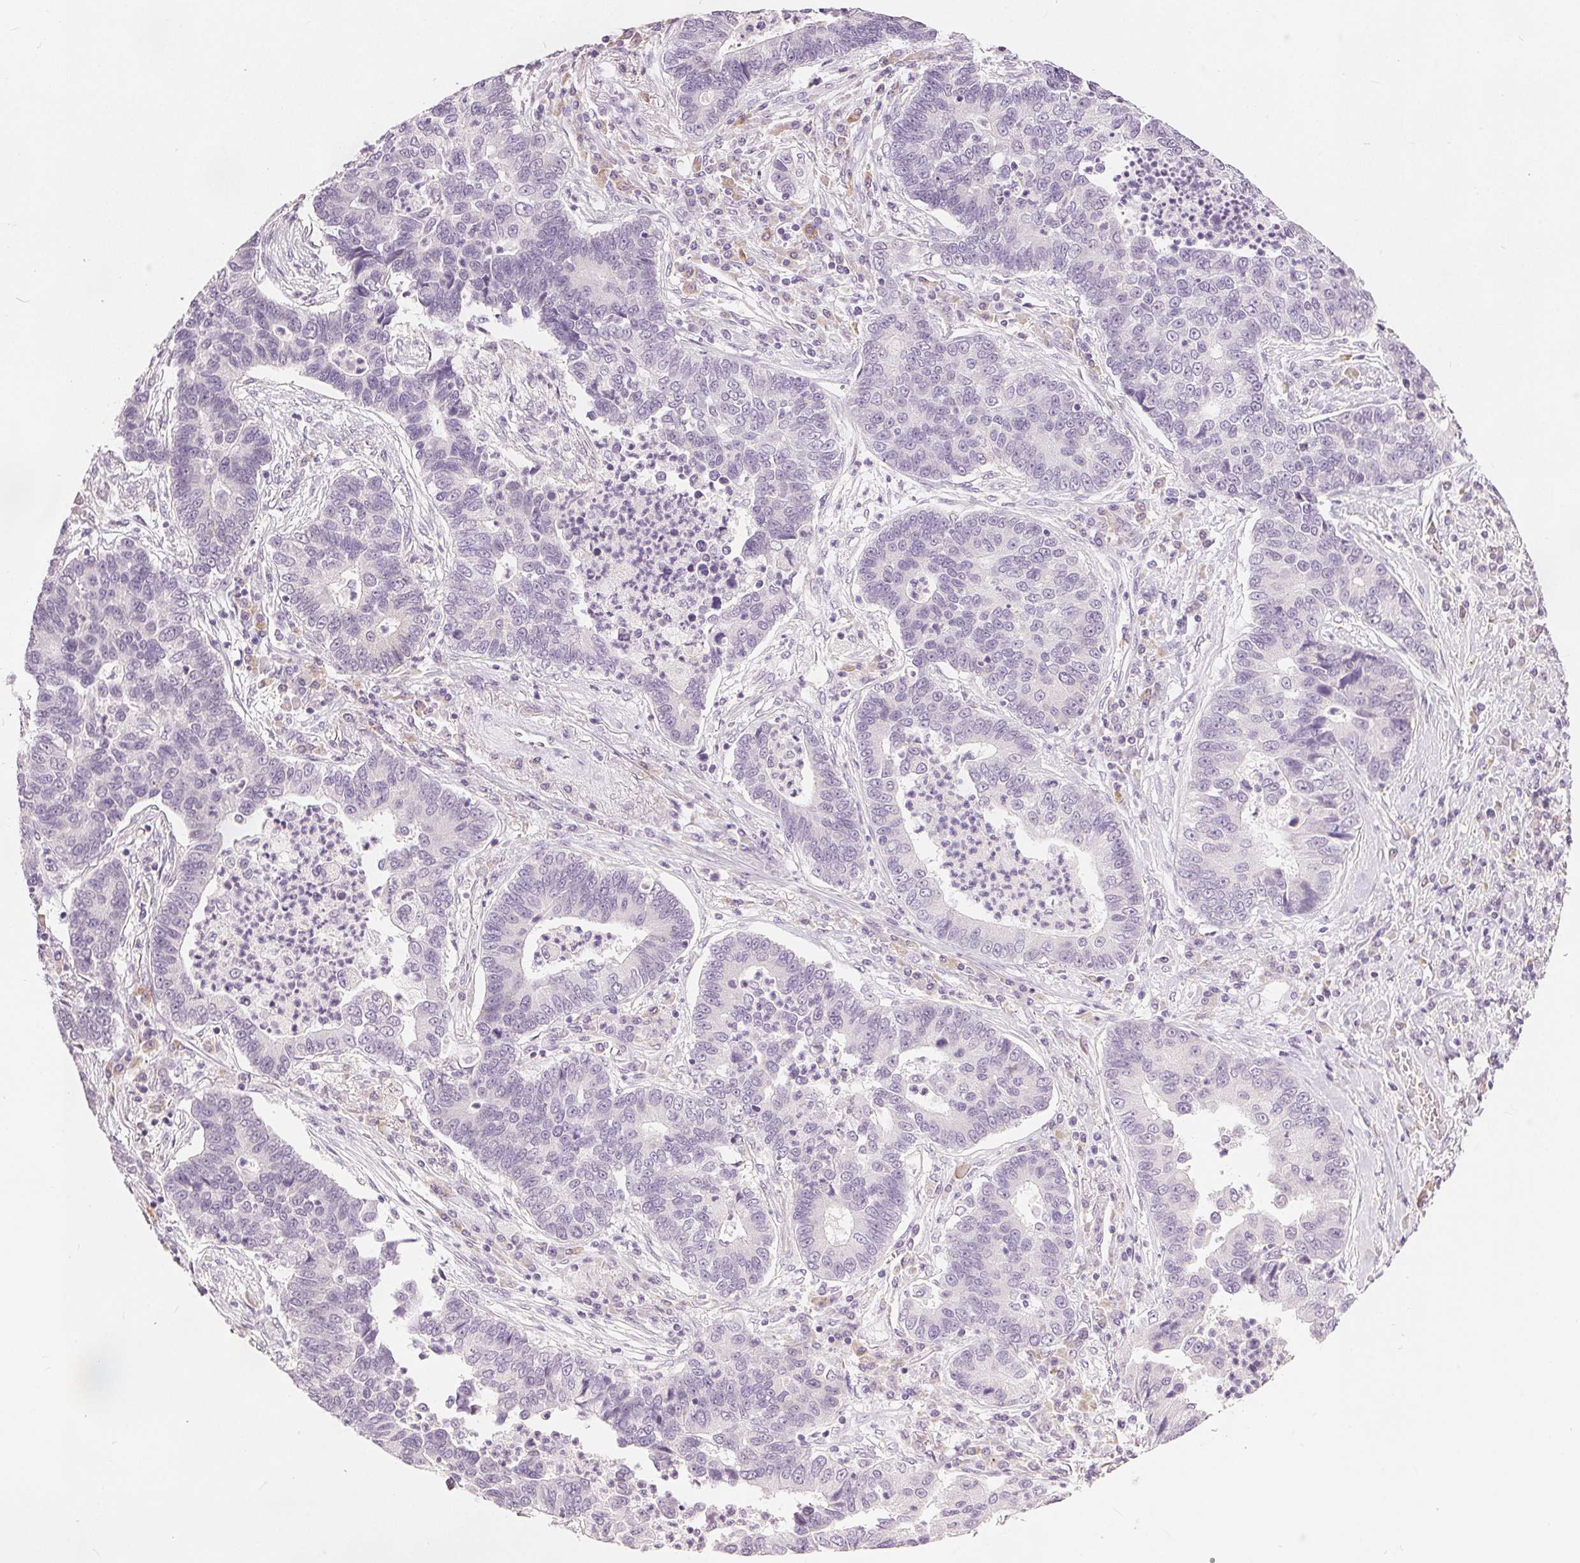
{"staining": {"intensity": "negative", "quantity": "none", "location": "none"}, "tissue": "lung cancer", "cell_type": "Tumor cells", "image_type": "cancer", "snomed": [{"axis": "morphology", "description": "Adenocarcinoma, NOS"}, {"axis": "topography", "description": "Lung"}], "caption": "Immunohistochemistry (IHC) histopathology image of lung adenocarcinoma stained for a protein (brown), which displays no expression in tumor cells.", "gene": "CA12", "patient": {"sex": "female", "age": 57}}